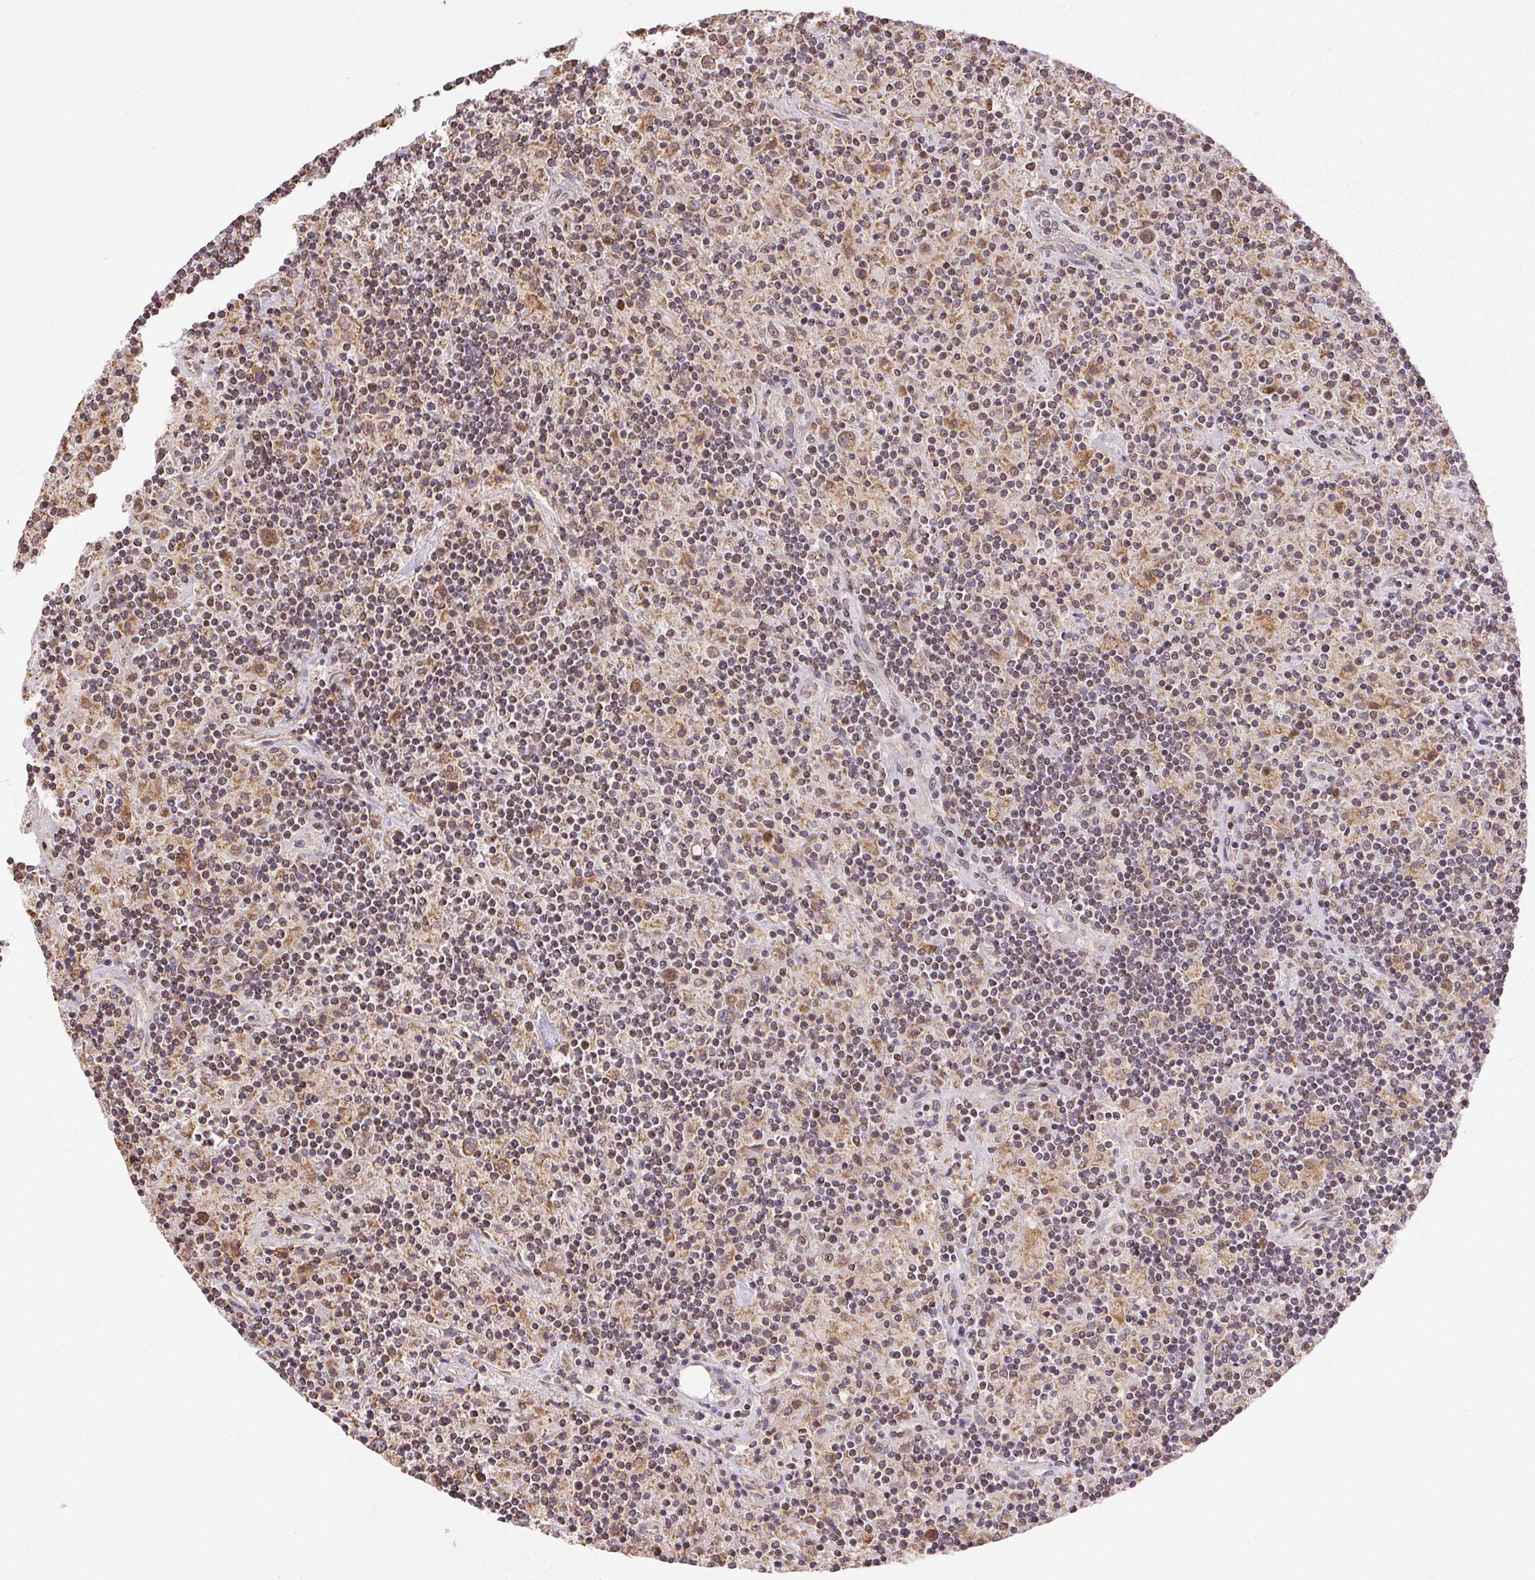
{"staining": {"intensity": "moderate", "quantity": ">75%", "location": "cytoplasmic/membranous"}, "tissue": "lymphoma", "cell_type": "Tumor cells", "image_type": "cancer", "snomed": [{"axis": "morphology", "description": "Hodgkin's disease, NOS"}, {"axis": "topography", "description": "Lymph node"}], "caption": "IHC of lymphoma shows medium levels of moderate cytoplasmic/membranous expression in approximately >75% of tumor cells.", "gene": "PIWIL4", "patient": {"sex": "male", "age": 70}}